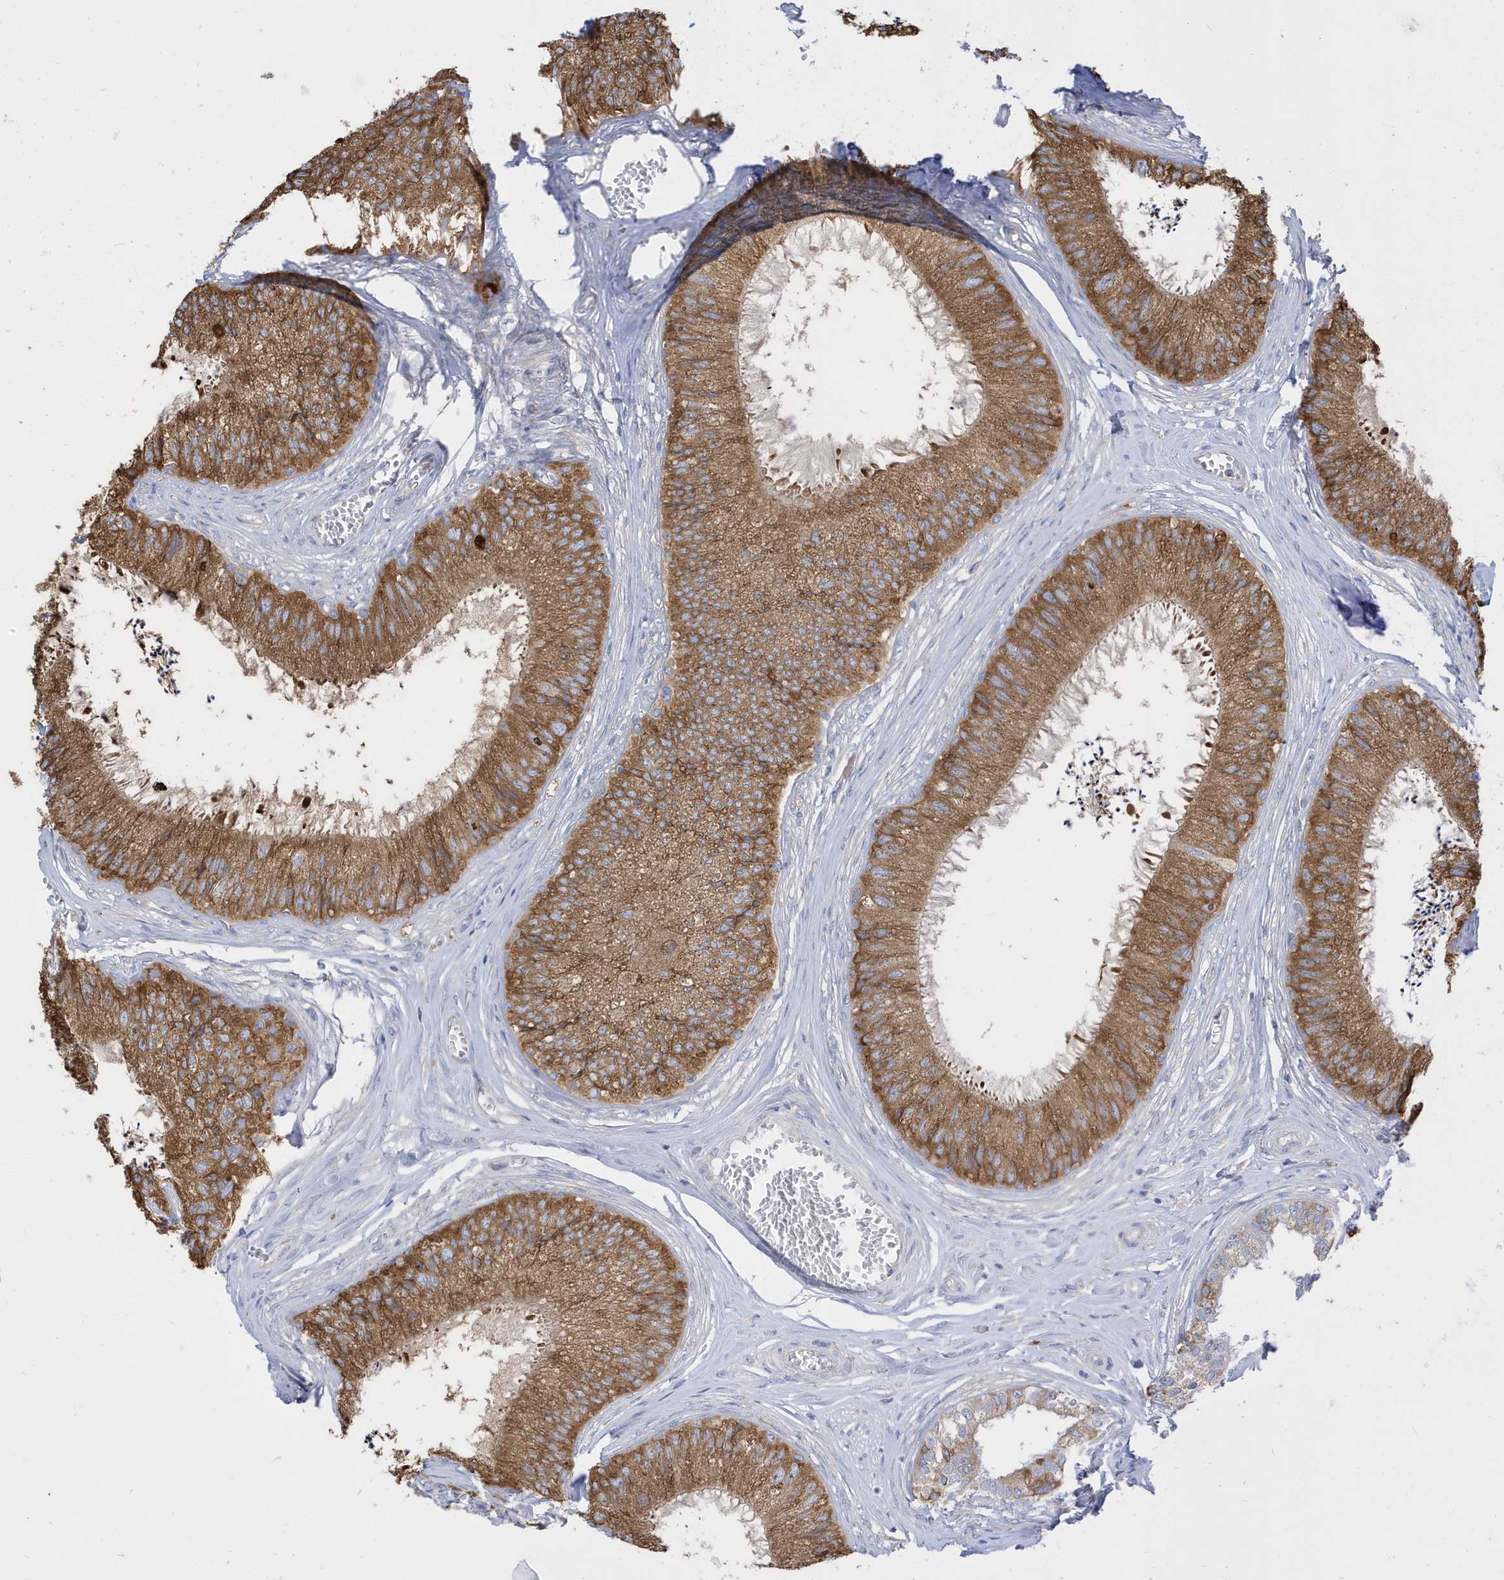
{"staining": {"intensity": "strong", "quantity": ">75%", "location": "cytoplasmic/membranous"}, "tissue": "epididymis", "cell_type": "Glandular cells", "image_type": "normal", "snomed": [{"axis": "morphology", "description": "Normal tissue, NOS"}, {"axis": "topography", "description": "Epididymis"}], "caption": "A histopathology image showing strong cytoplasmic/membranous expression in approximately >75% of glandular cells in unremarkable epididymis, as visualized by brown immunohistochemical staining.", "gene": "PDIA6", "patient": {"sex": "male", "age": 79}}